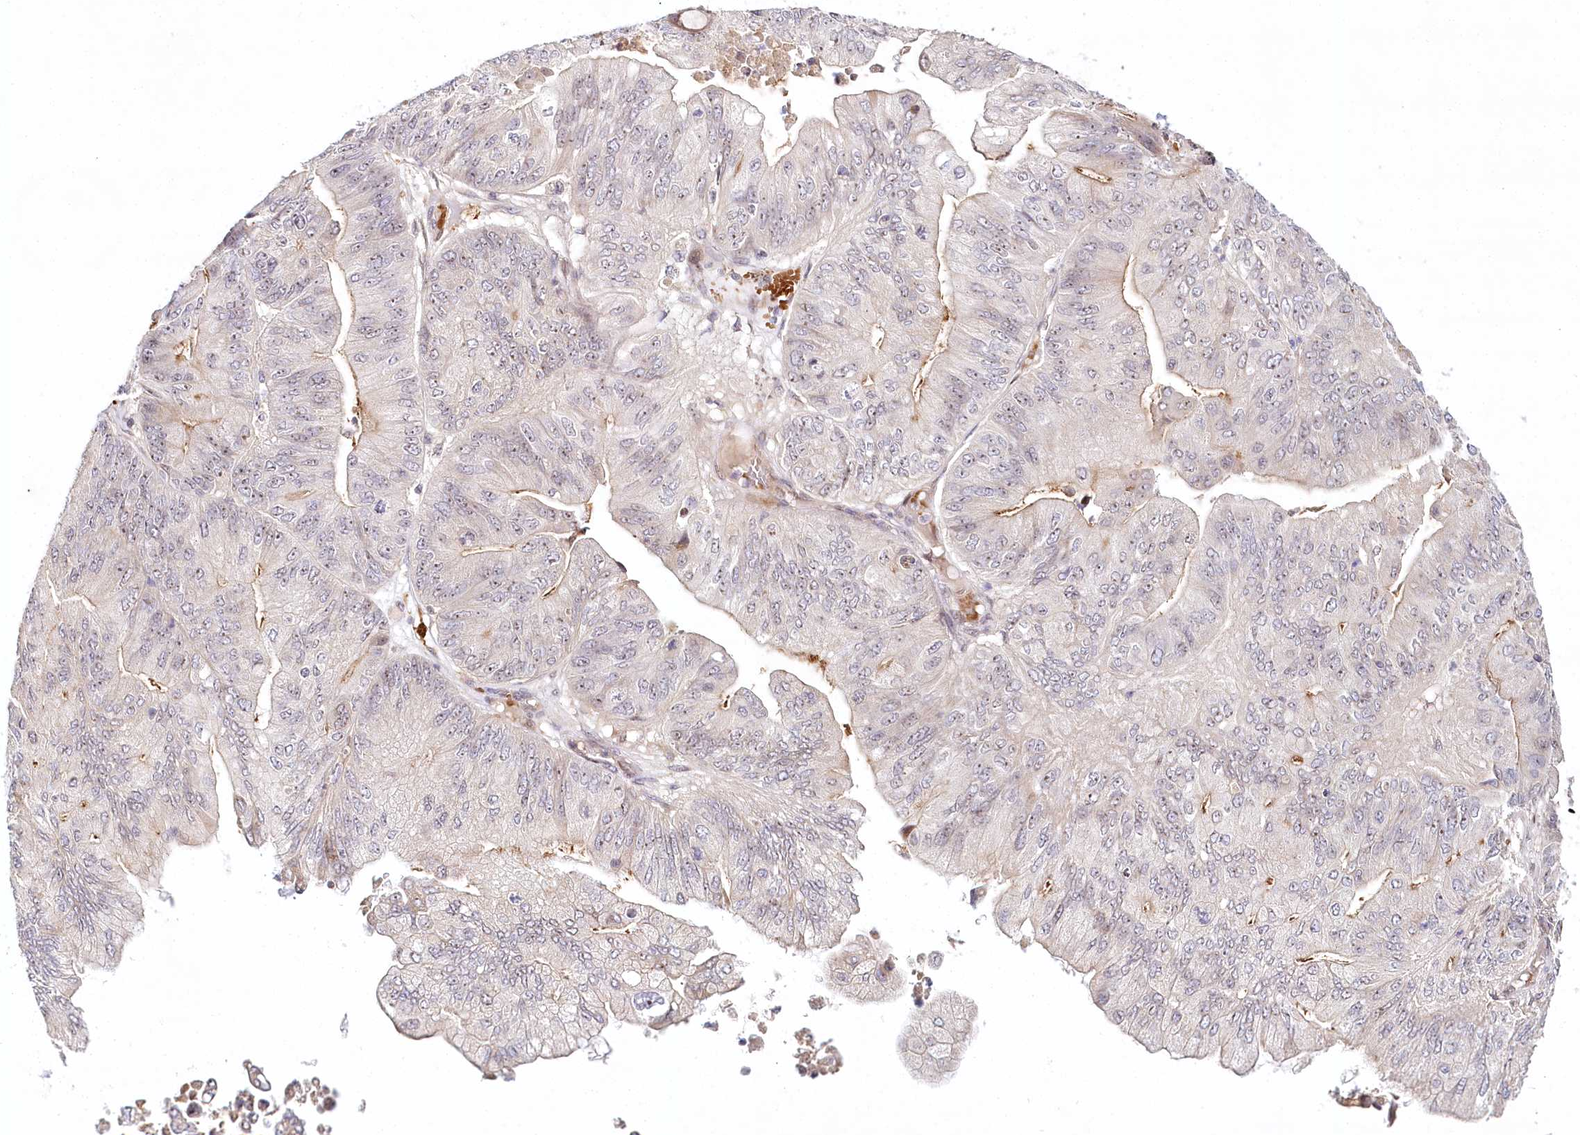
{"staining": {"intensity": "moderate", "quantity": "25%-75%", "location": "cytoplasmic/membranous,nuclear"}, "tissue": "ovarian cancer", "cell_type": "Tumor cells", "image_type": "cancer", "snomed": [{"axis": "morphology", "description": "Cystadenocarcinoma, mucinous, NOS"}, {"axis": "topography", "description": "Ovary"}], "caption": "Immunohistochemical staining of ovarian cancer (mucinous cystadenocarcinoma) displays medium levels of moderate cytoplasmic/membranous and nuclear expression in approximately 25%-75% of tumor cells.", "gene": "WDR36", "patient": {"sex": "female", "age": 61}}